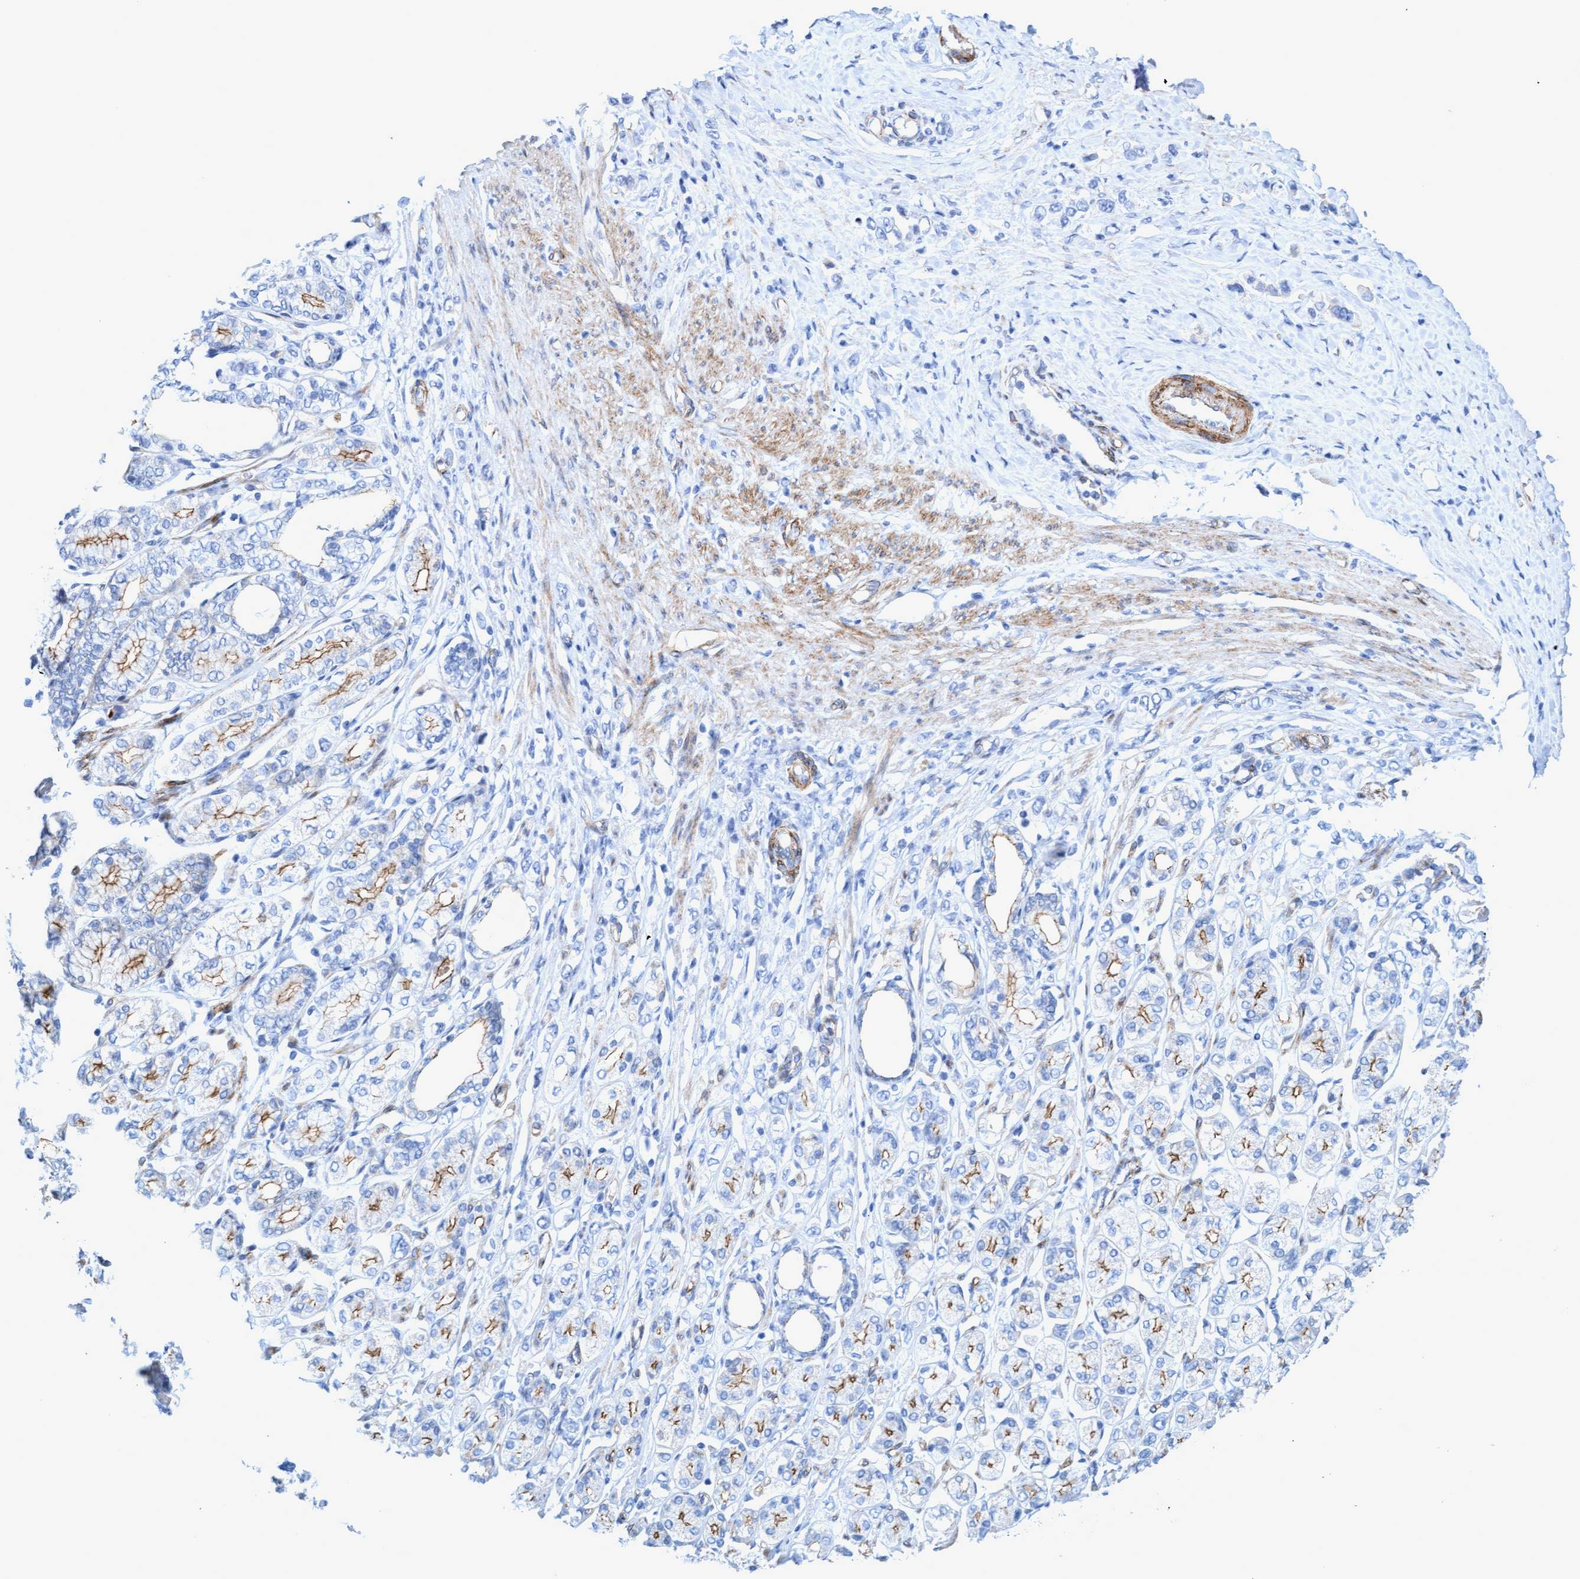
{"staining": {"intensity": "negative", "quantity": "none", "location": "none"}, "tissue": "stomach cancer", "cell_type": "Tumor cells", "image_type": "cancer", "snomed": [{"axis": "morphology", "description": "Adenocarcinoma, NOS"}, {"axis": "topography", "description": "Stomach"}], "caption": "Micrograph shows no significant protein positivity in tumor cells of stomach cancer. (Immunohistochemistry, brightfield microscopy, high magnification).", "gene": "MTFR1", "patient": {"sex": "female", "age": 65}}